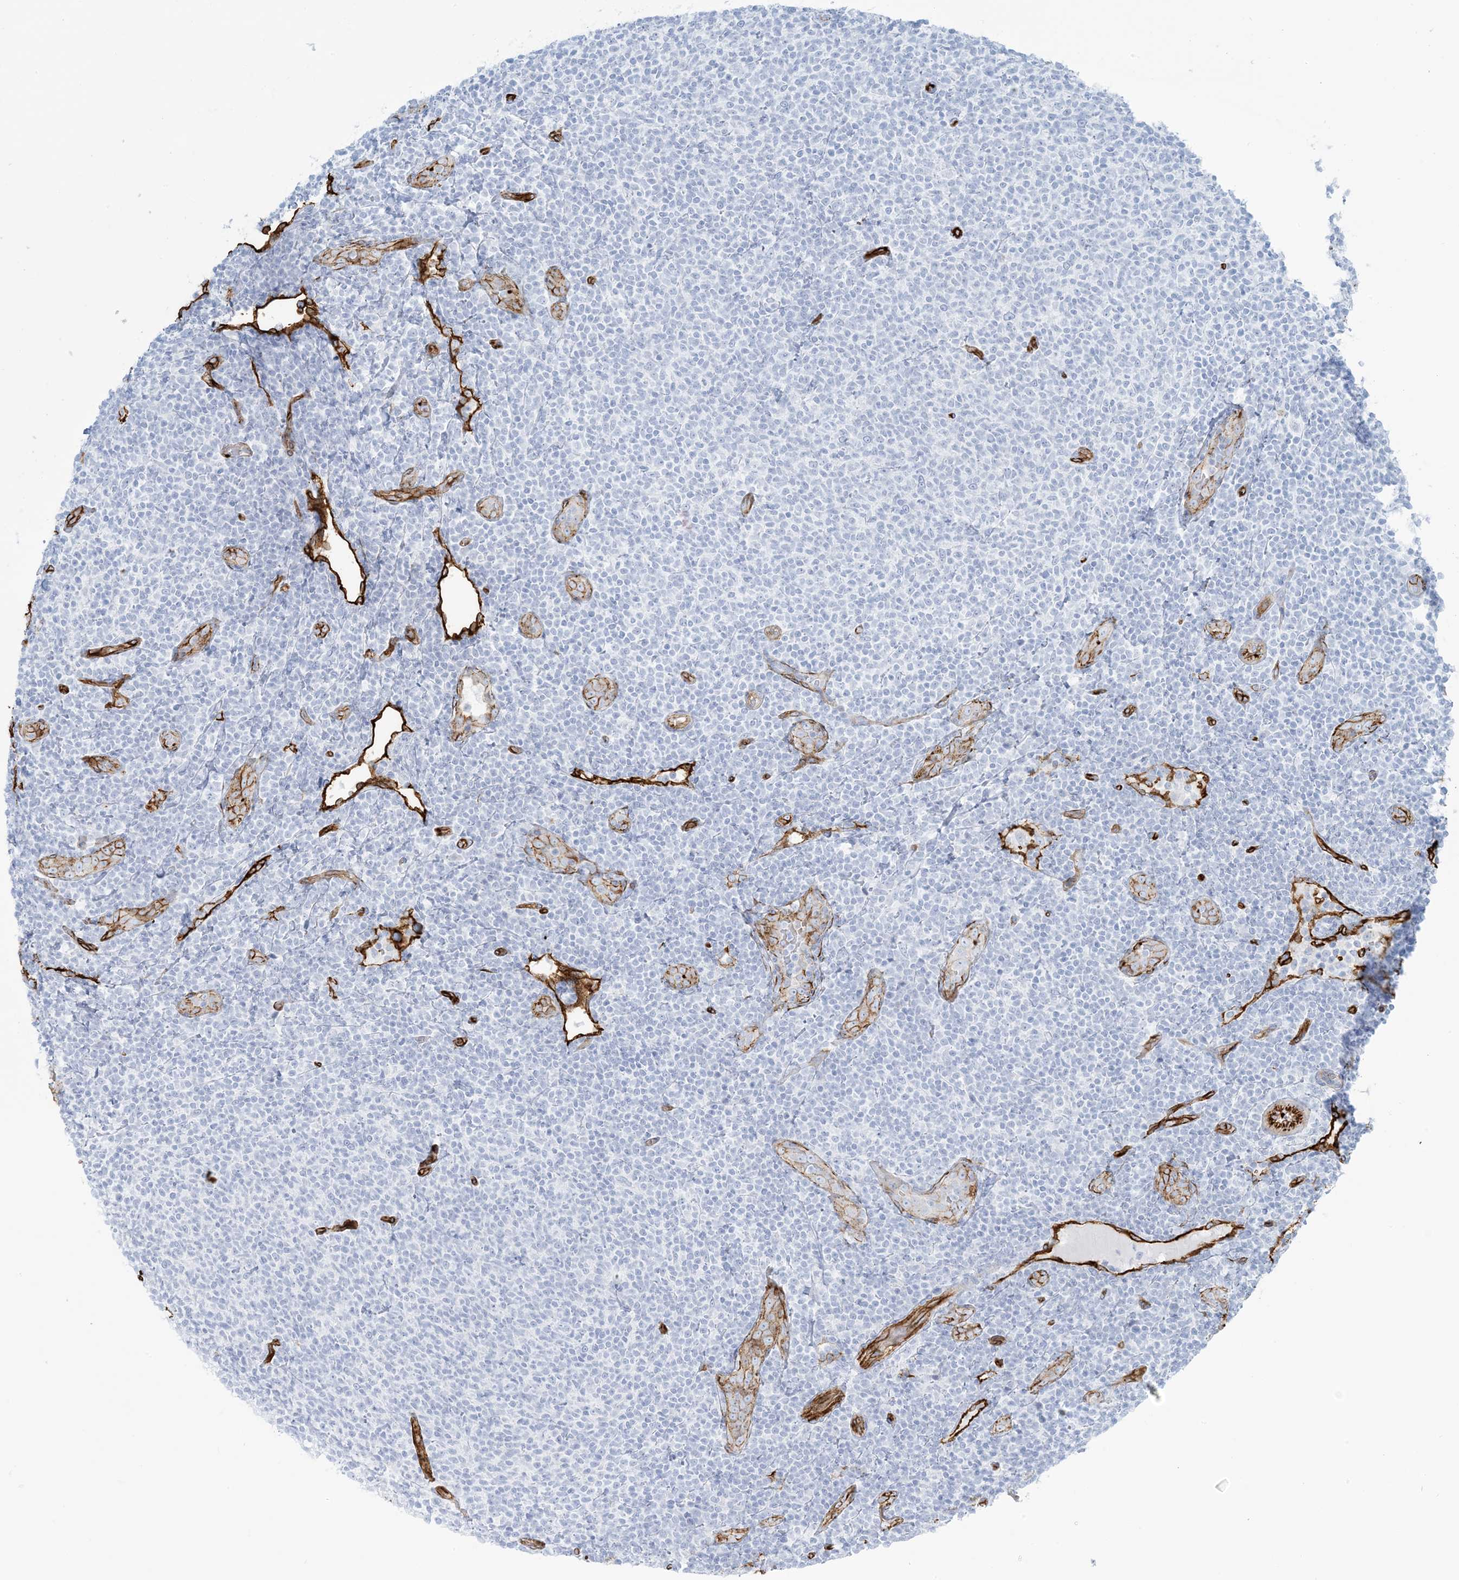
{"staining": {"intensity": "negative", "quantity": "none", "location": "none"}, "tissue": "lymphoma", "cell_type": "Tumor cells", "image_type": "cancer", "snomed": [{"axis": "morphology", "description": "Malignant lymphoma, non-Hodgkin's type, Low grade"}, {"axis": "topography", "description": "Lymph node"}], "caption": "A high-resolution micrograph shows immunohistochemistry staining of lymphoma, which exhibits no significant staining in tumor cells.", "gene": "EPS8L3", "patient": {"sex": "male", "age": 66}}